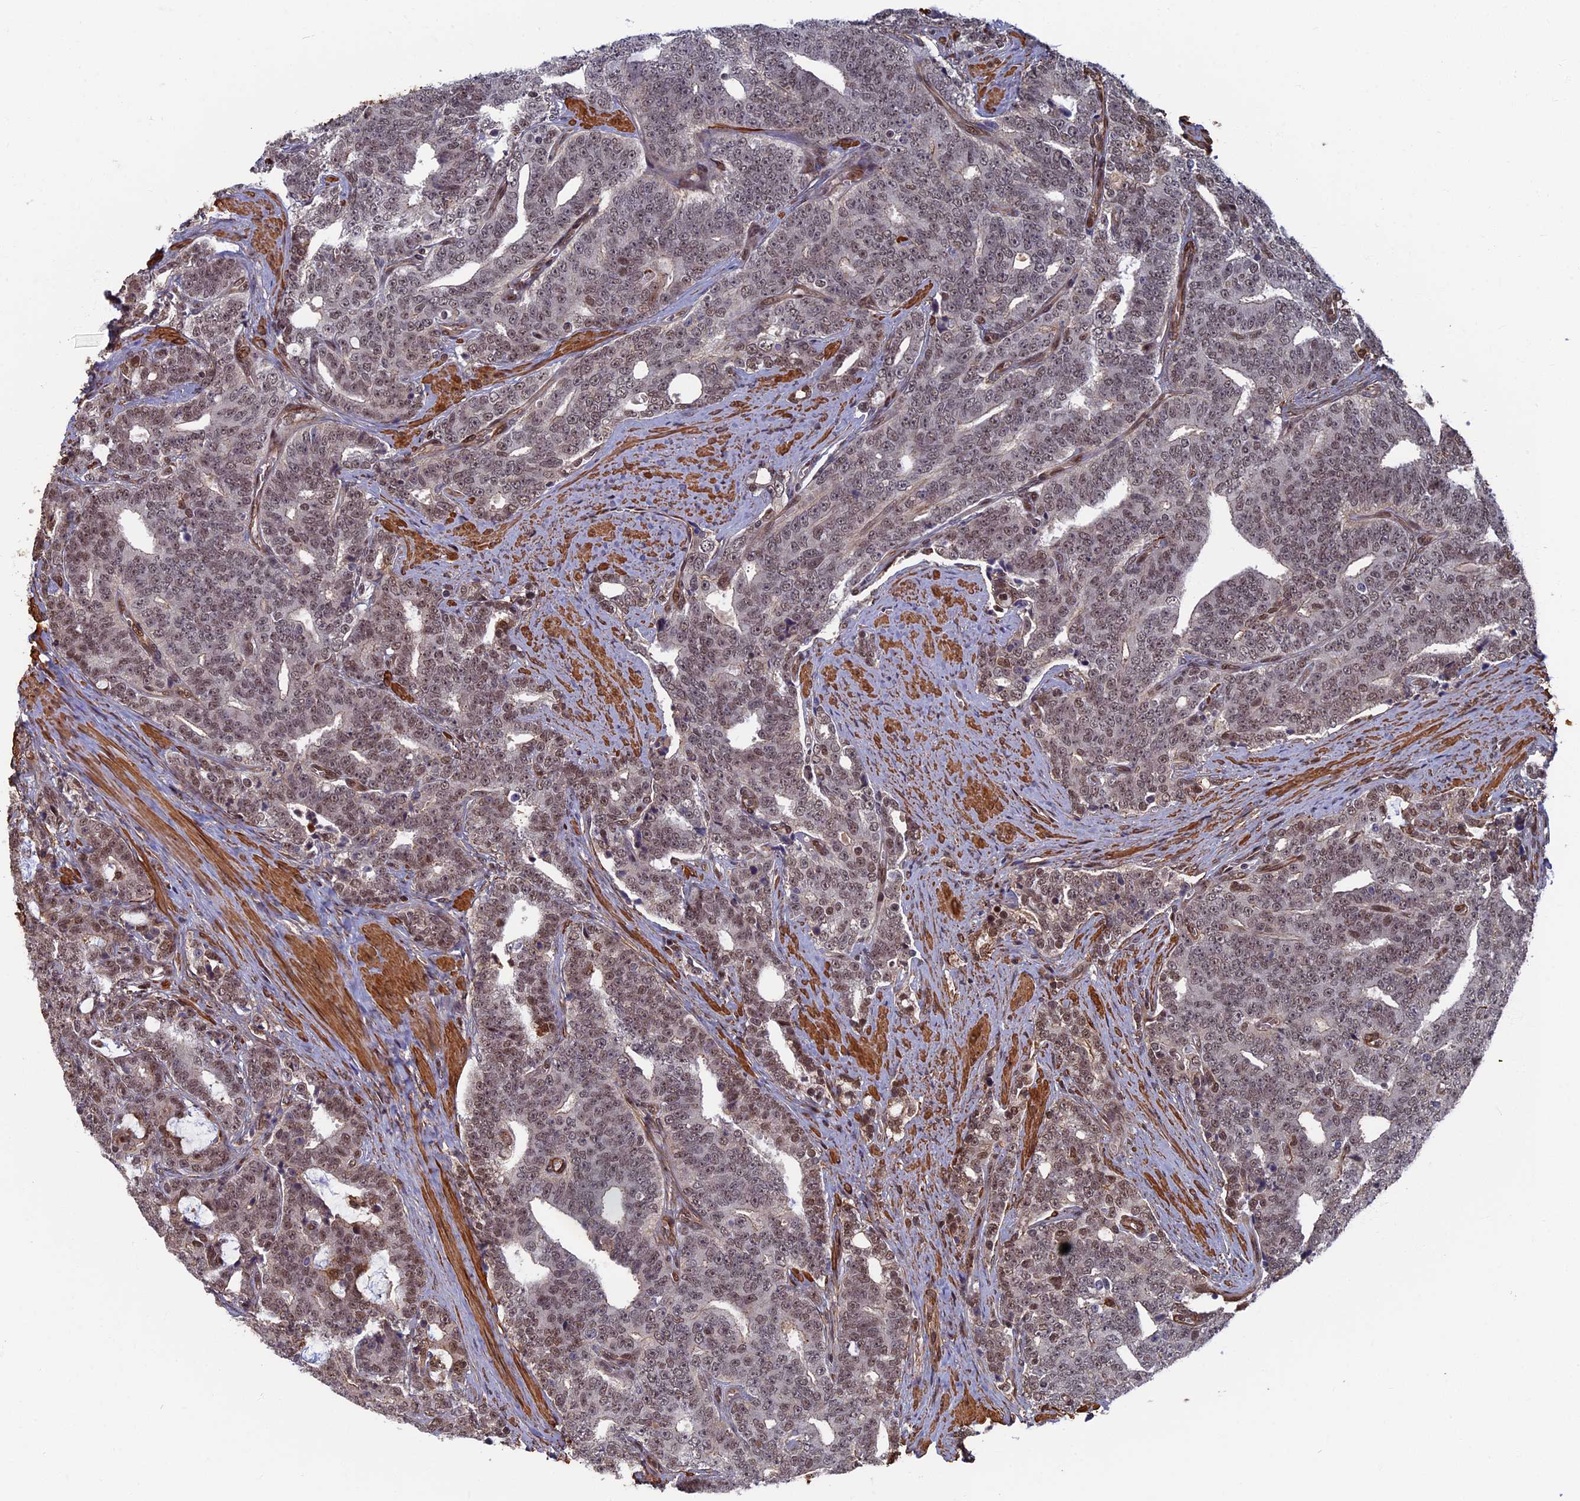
{"staining": {"intensity": "weak", "quantity": ">75%", "location": "nuclear"}, "tissue": "prostate cancer", "cell_type": "Tumor cells", "image_type": "cancer", "snomed": [{"axis": "morphology", "description": "Adenocarcinoma, High grade"}, {"axis": "topography", "description": "Prostate and seminal vesicle, NOS"}], "caption": "Prostate cancer stained with DAB IHC reveals low levels of weak nuclear staining in approximately >75% of tumor cells.", "gene": "CTDP1", "patient": {"sex": "male", "age": 67}}